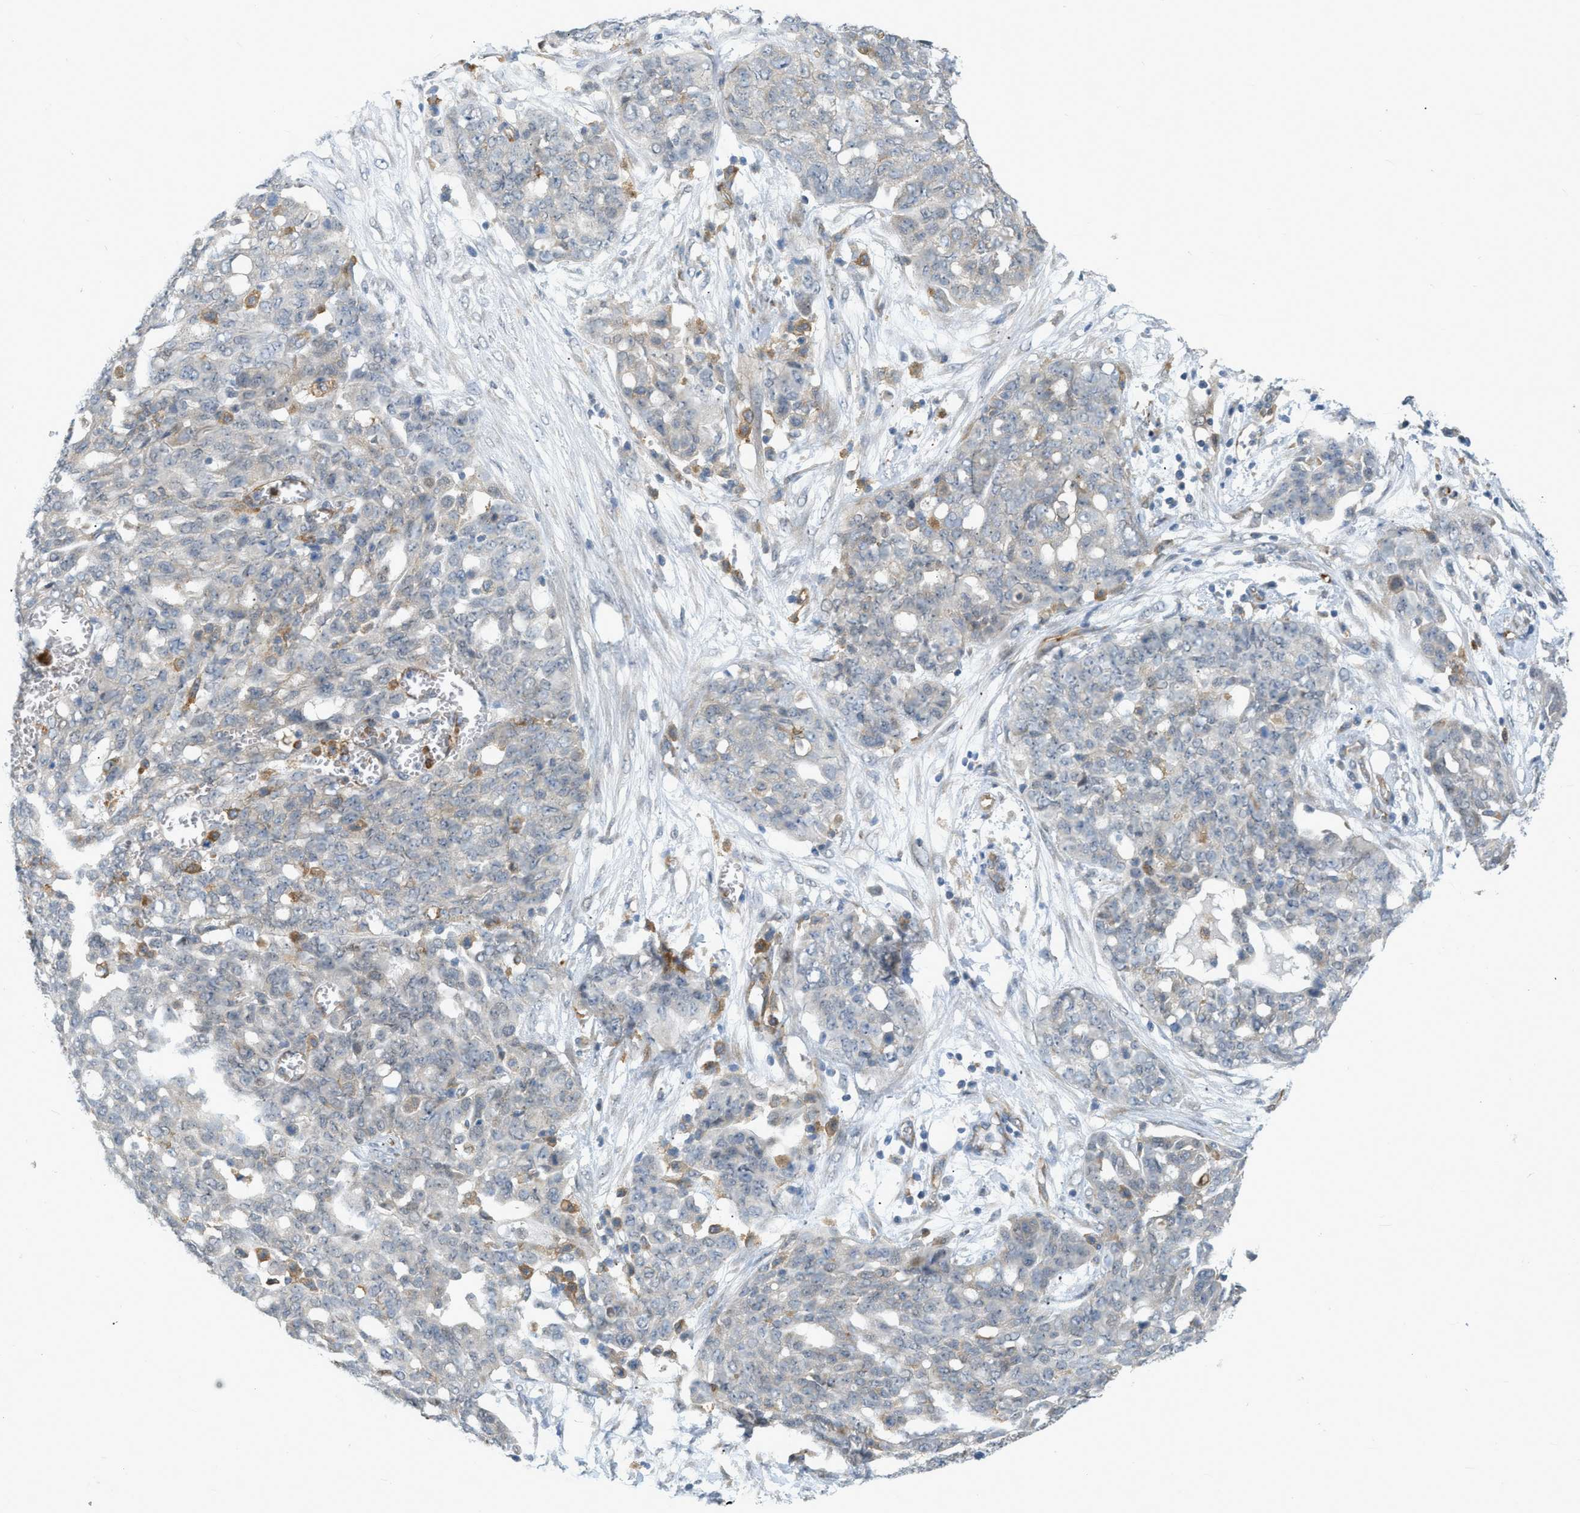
{"staining": {"intensity": "negative", "quantity": "none", "location": "none"}, "tissue": "ovarian cancer", "cell_type": "Tumor cells", "image_type": "cancer", "snomed": [{"axis": "morphology", "description": "Cystadenocarcinoma, serous, NOS"}, {"axis": "topography", "description": "Soft tissue"}, {"axis": "topography", "description": "Ovary"}], "caption": "Immunohistochemical staining of human ovarian cancer (serous cystadenocarcinoma) reveals no significant positivity in tumor cells.", "gene": "ZNF408", "patient": {"sex": "female", "age": 57}}